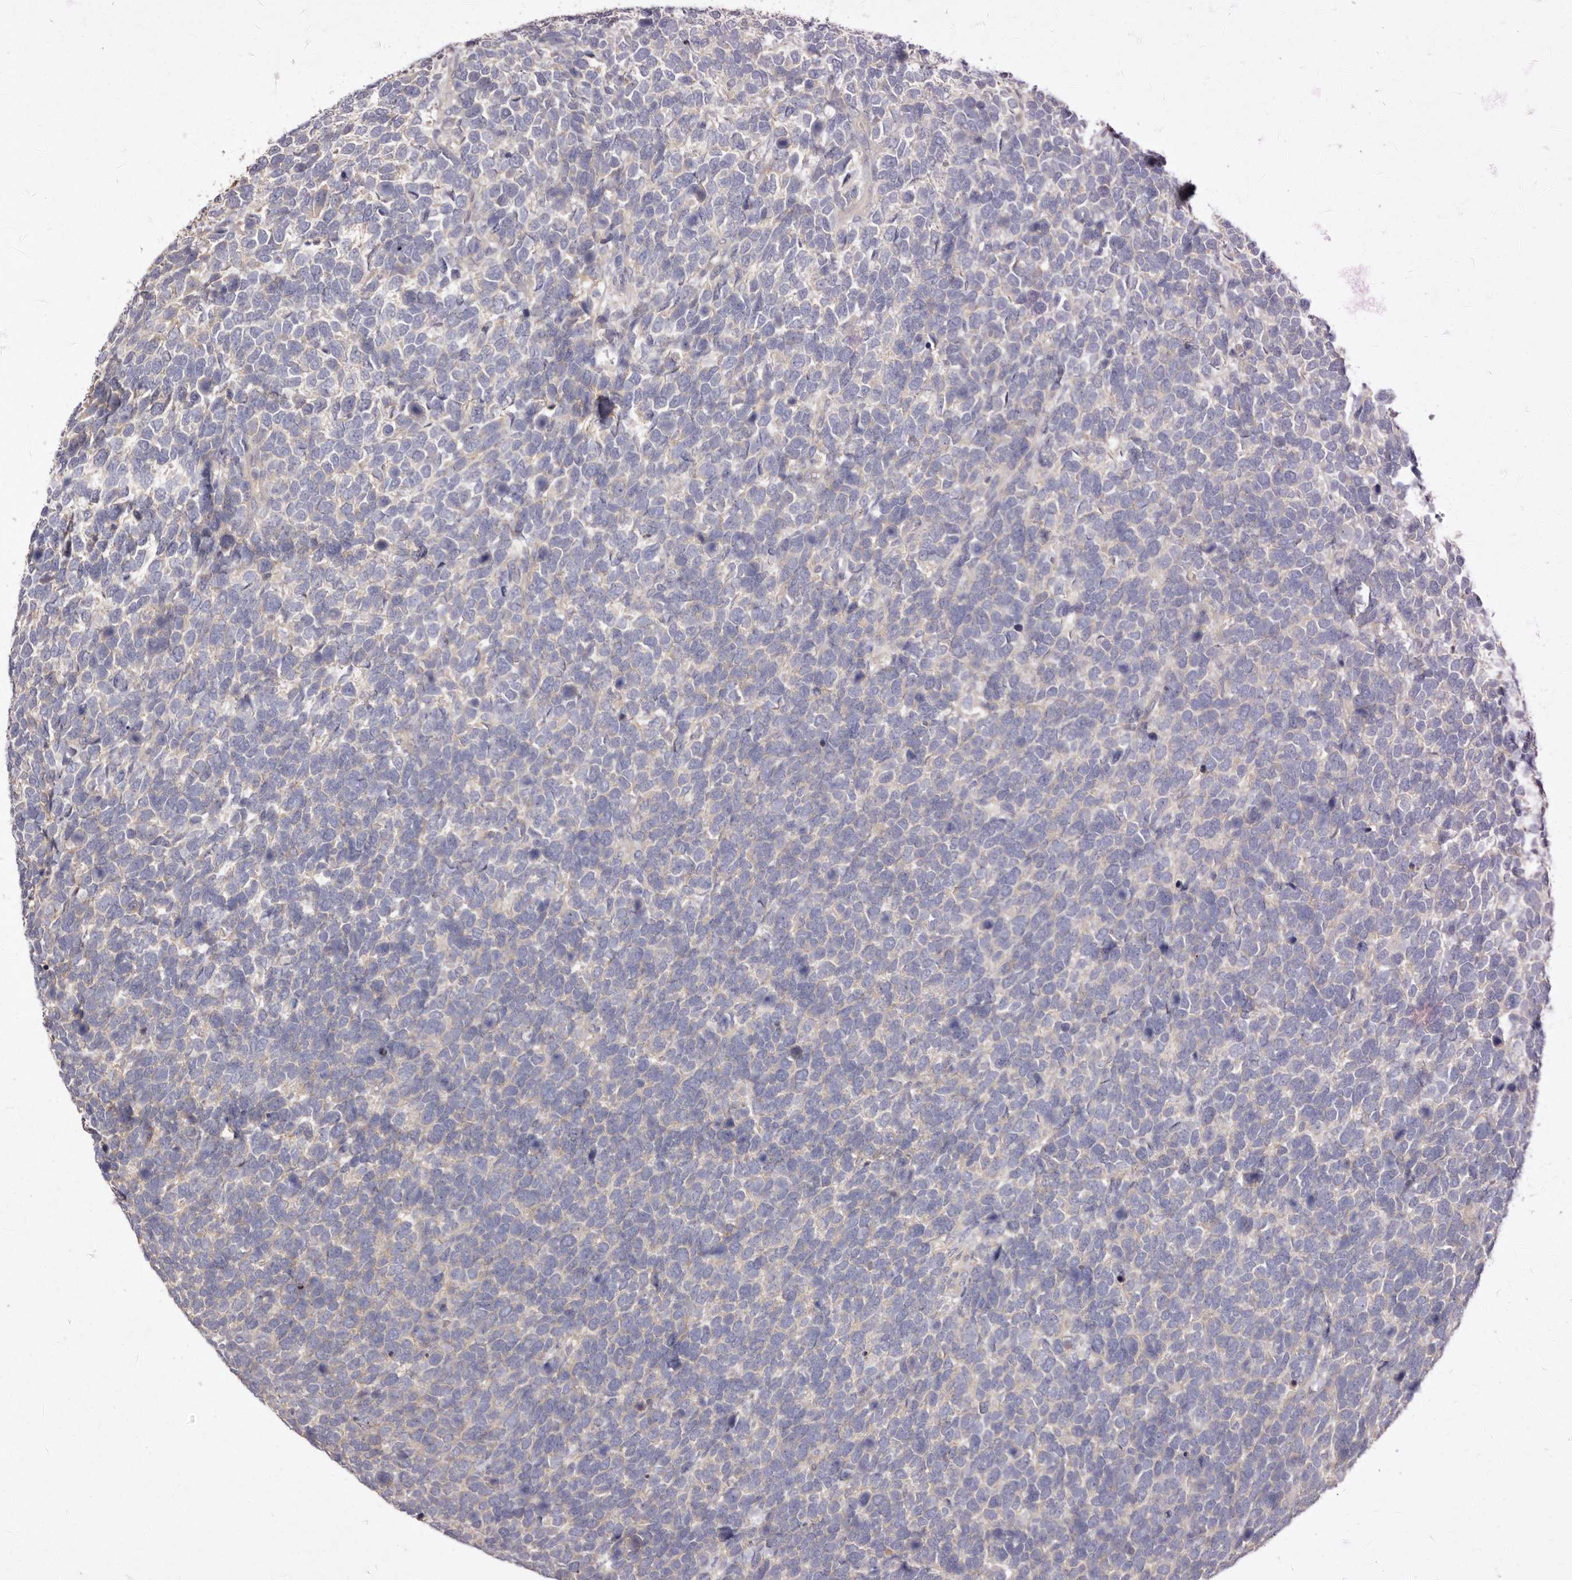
{"staining": {"intensity": "negative", "quantity": "none", "location": "none"}, "tissue": "urothelial cancer", "cell_type": "Tumor cells", "image_type": "cancer", "snomed": [{"axis": "morphology", "description": "Urothelial carcinoma, High grade"}, {"axis": "topography", "description": "Urinary bladder"}], "caption": "An IHC photomicrograph of urothelial carcinoma (high-grade) is shown. There is no staining in tumor cells of urothelial carcinoma (high-grade).", "gene": "FAM167B", "patient": {"sex": "female", "age": 82}}